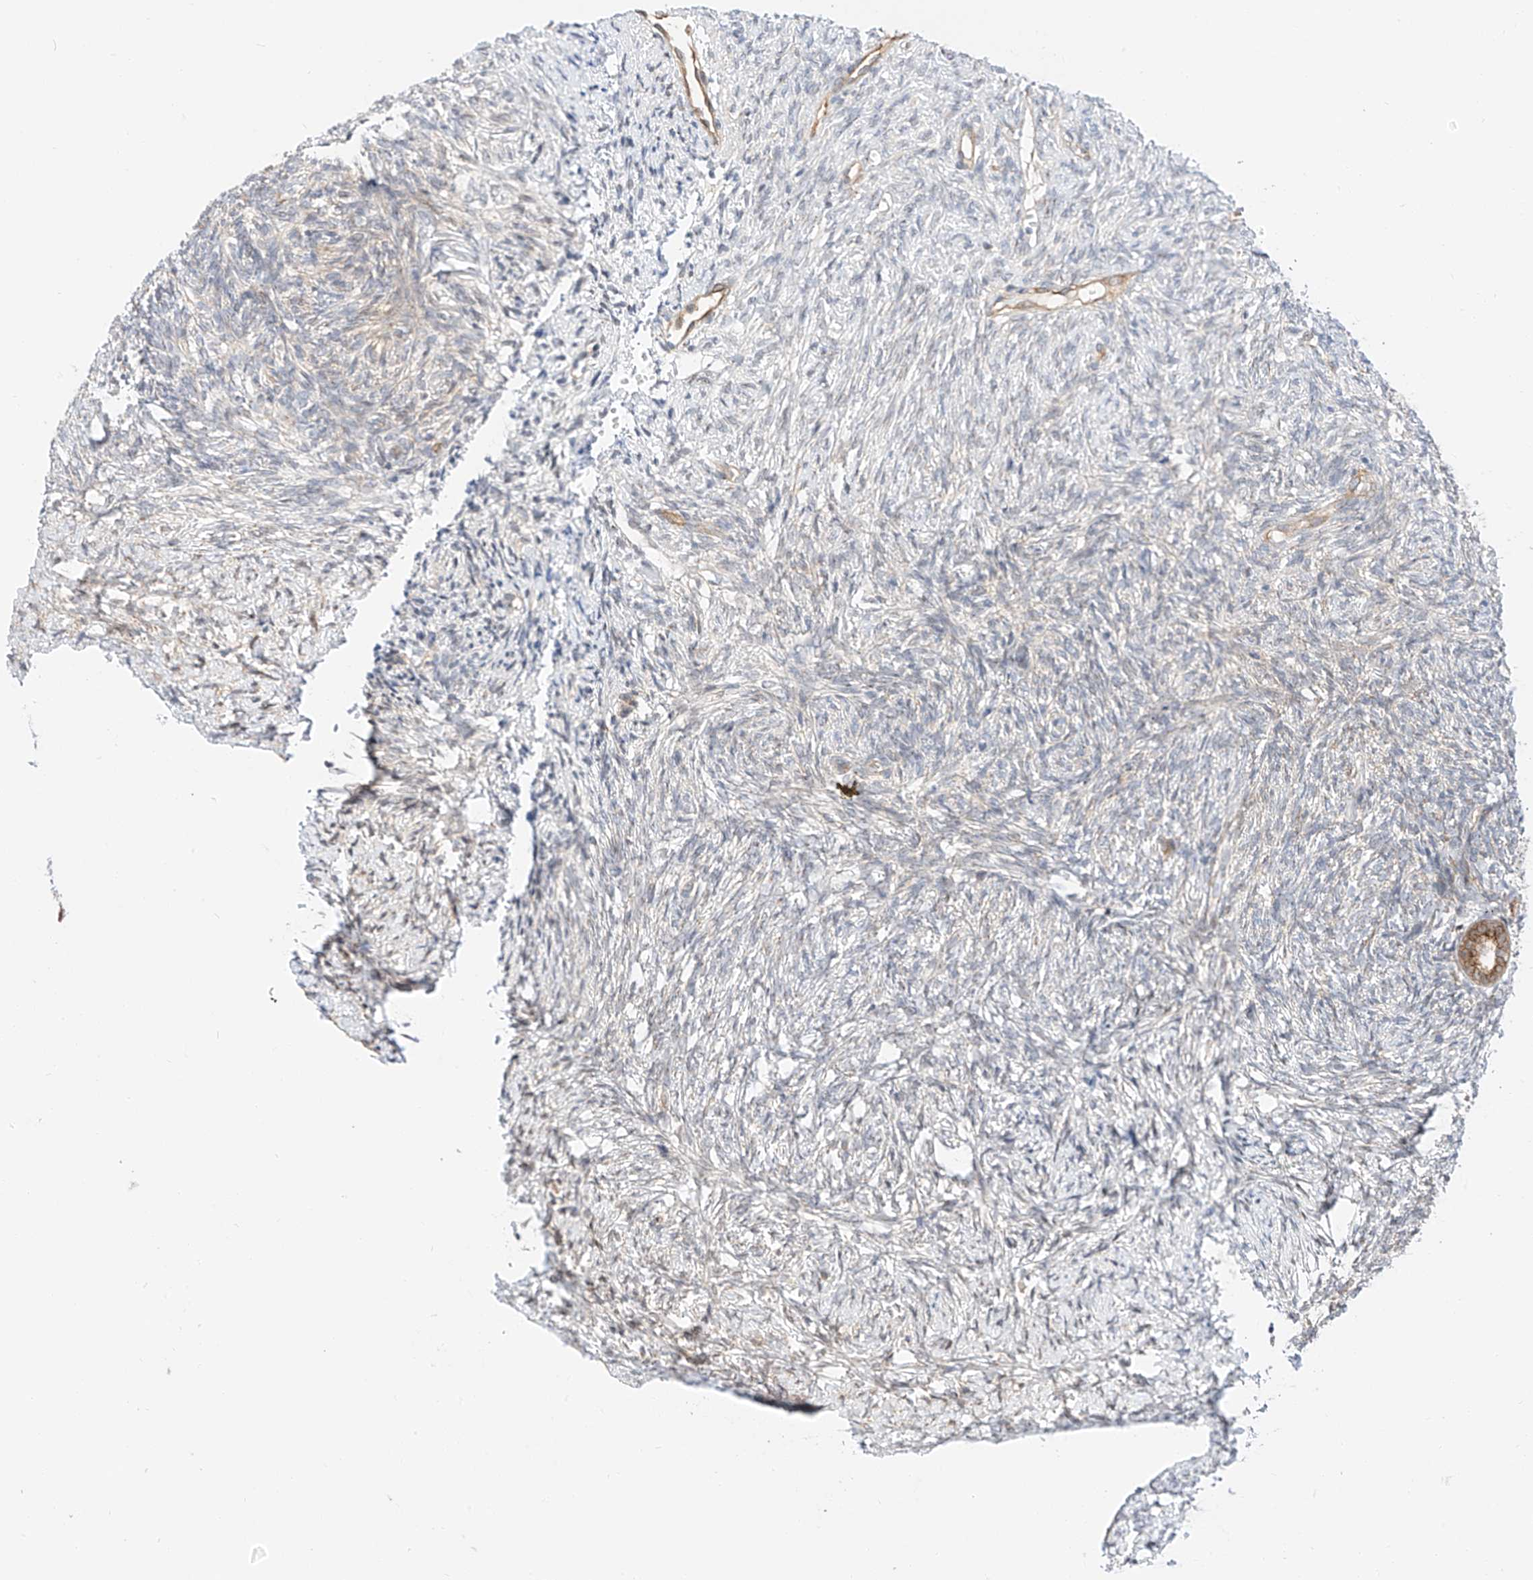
{"staining": {"intensity": "moderate", "quantity": ">75%", "location": "cytoplasmic/membranous"}, "tissue": "ovary", "cell_type": "Follicle cells", "image_type": "normal", "snomed": [{"axis": "morphology", "description": "Normal tissue, NOS"}, {"axis": "topography", "description": "Ovary"}], "caption": "Protein staining reveals moderate cytoplasmic/membranous staining in about >75% of follicle cells in normal ovary.", "gene": "CARMIL1", "patient": {"sex": "female", "age": 41}}